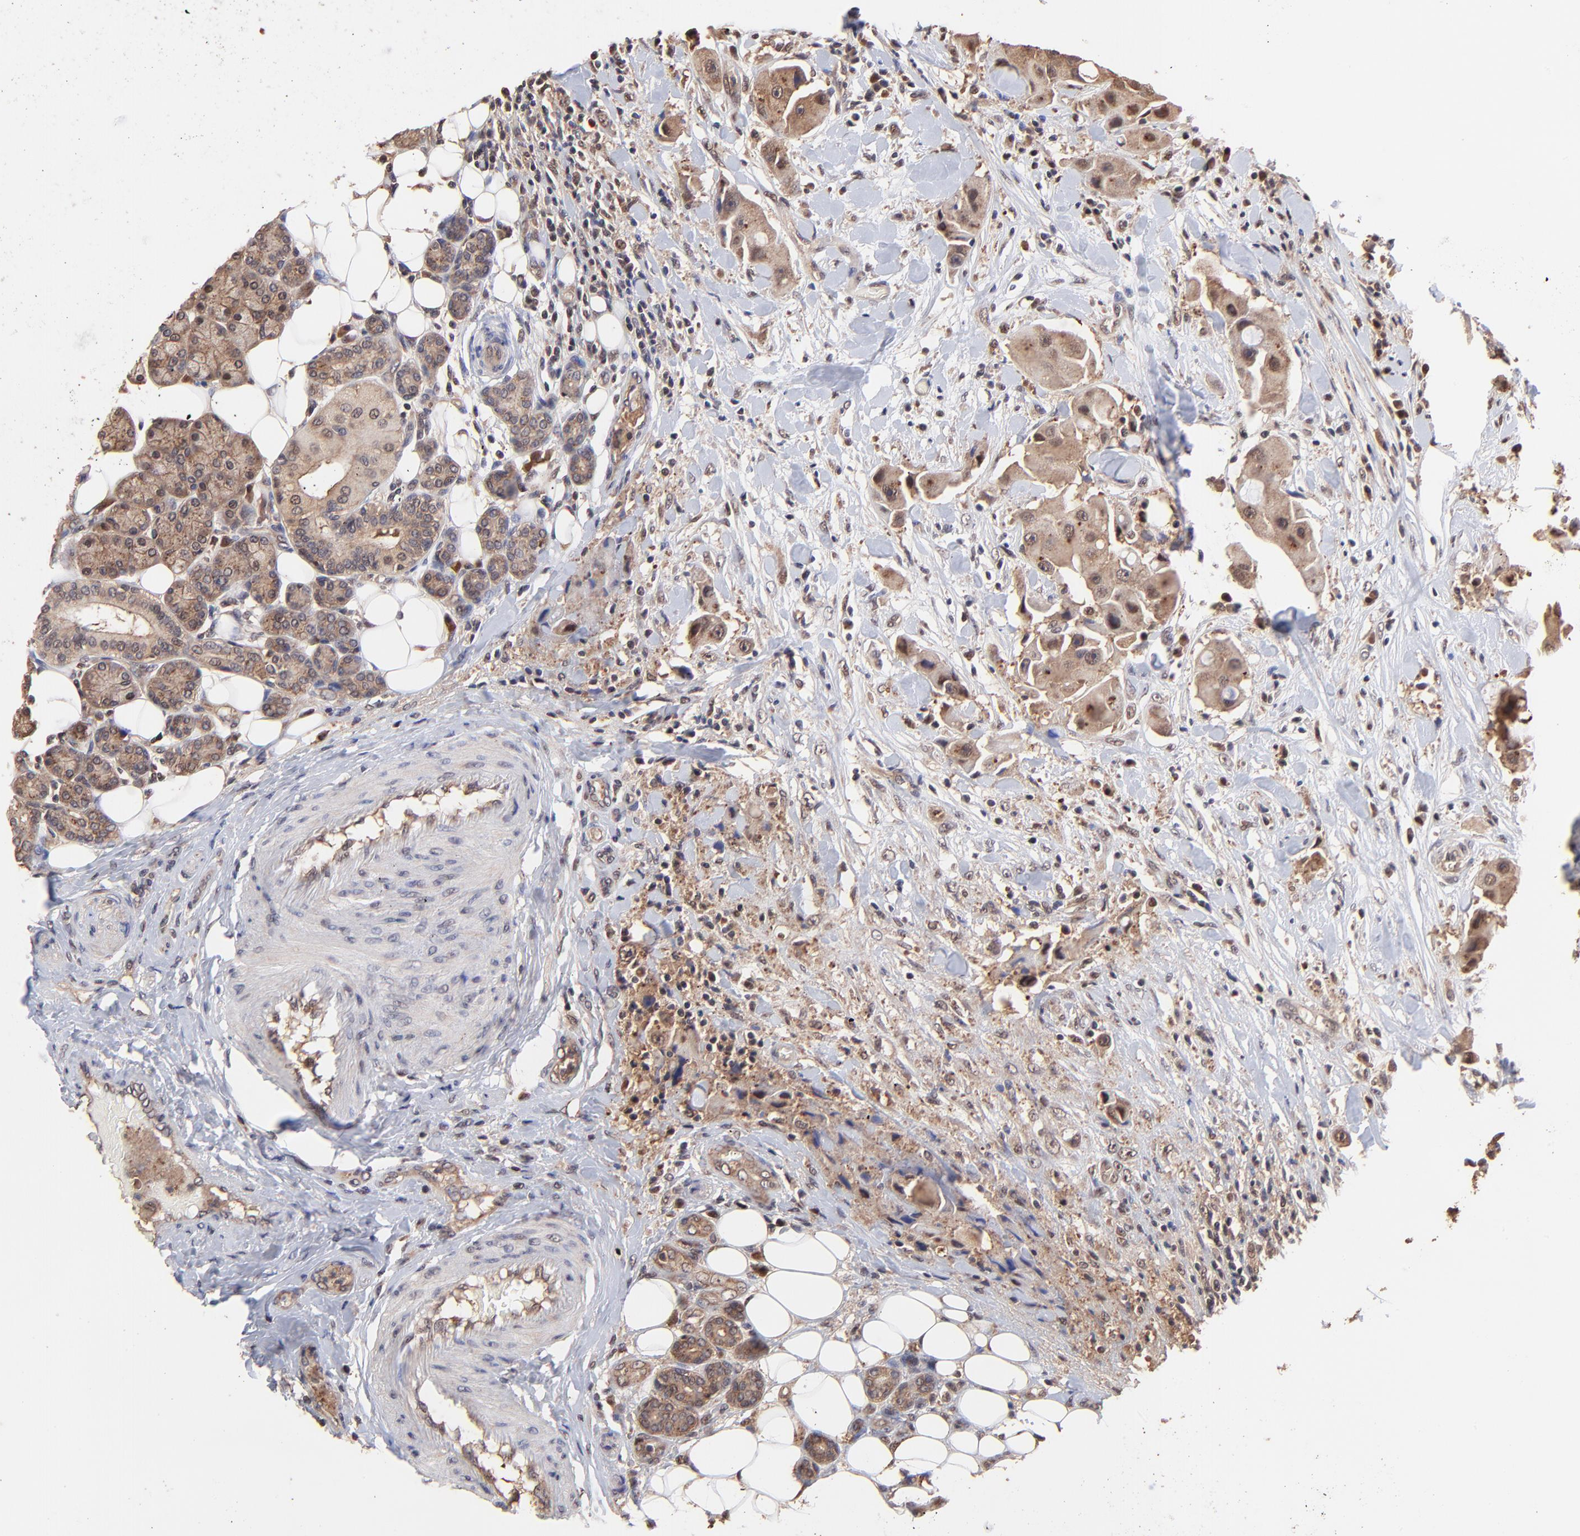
{"staining": {"intensity": "moderate", "quantity": ">75%", "location": "nuclear"}, "tissue": "head and neck cancer", "cell_type": "Tumor cells", "image_type": "cancer", "snomed": [{"axis": "morphology", "description": "Normal tissue, NOS"}, {"axis": "morphology", "description": "Adenocarcinoma, NOS"}, {"axis": "topography", "description": "Salivary gland"}, {"axis": "topography", "description": "Head-Neck"}], "caption": "Immunohistochemistry histopathology image of human head and neck cancer stained for a protein (brown), which shows medium levels of moderate nuclear positivity in about >75% of tumor cells.", "gene": "PSMA6", "patient": {"sex": "male", "age": 80}}